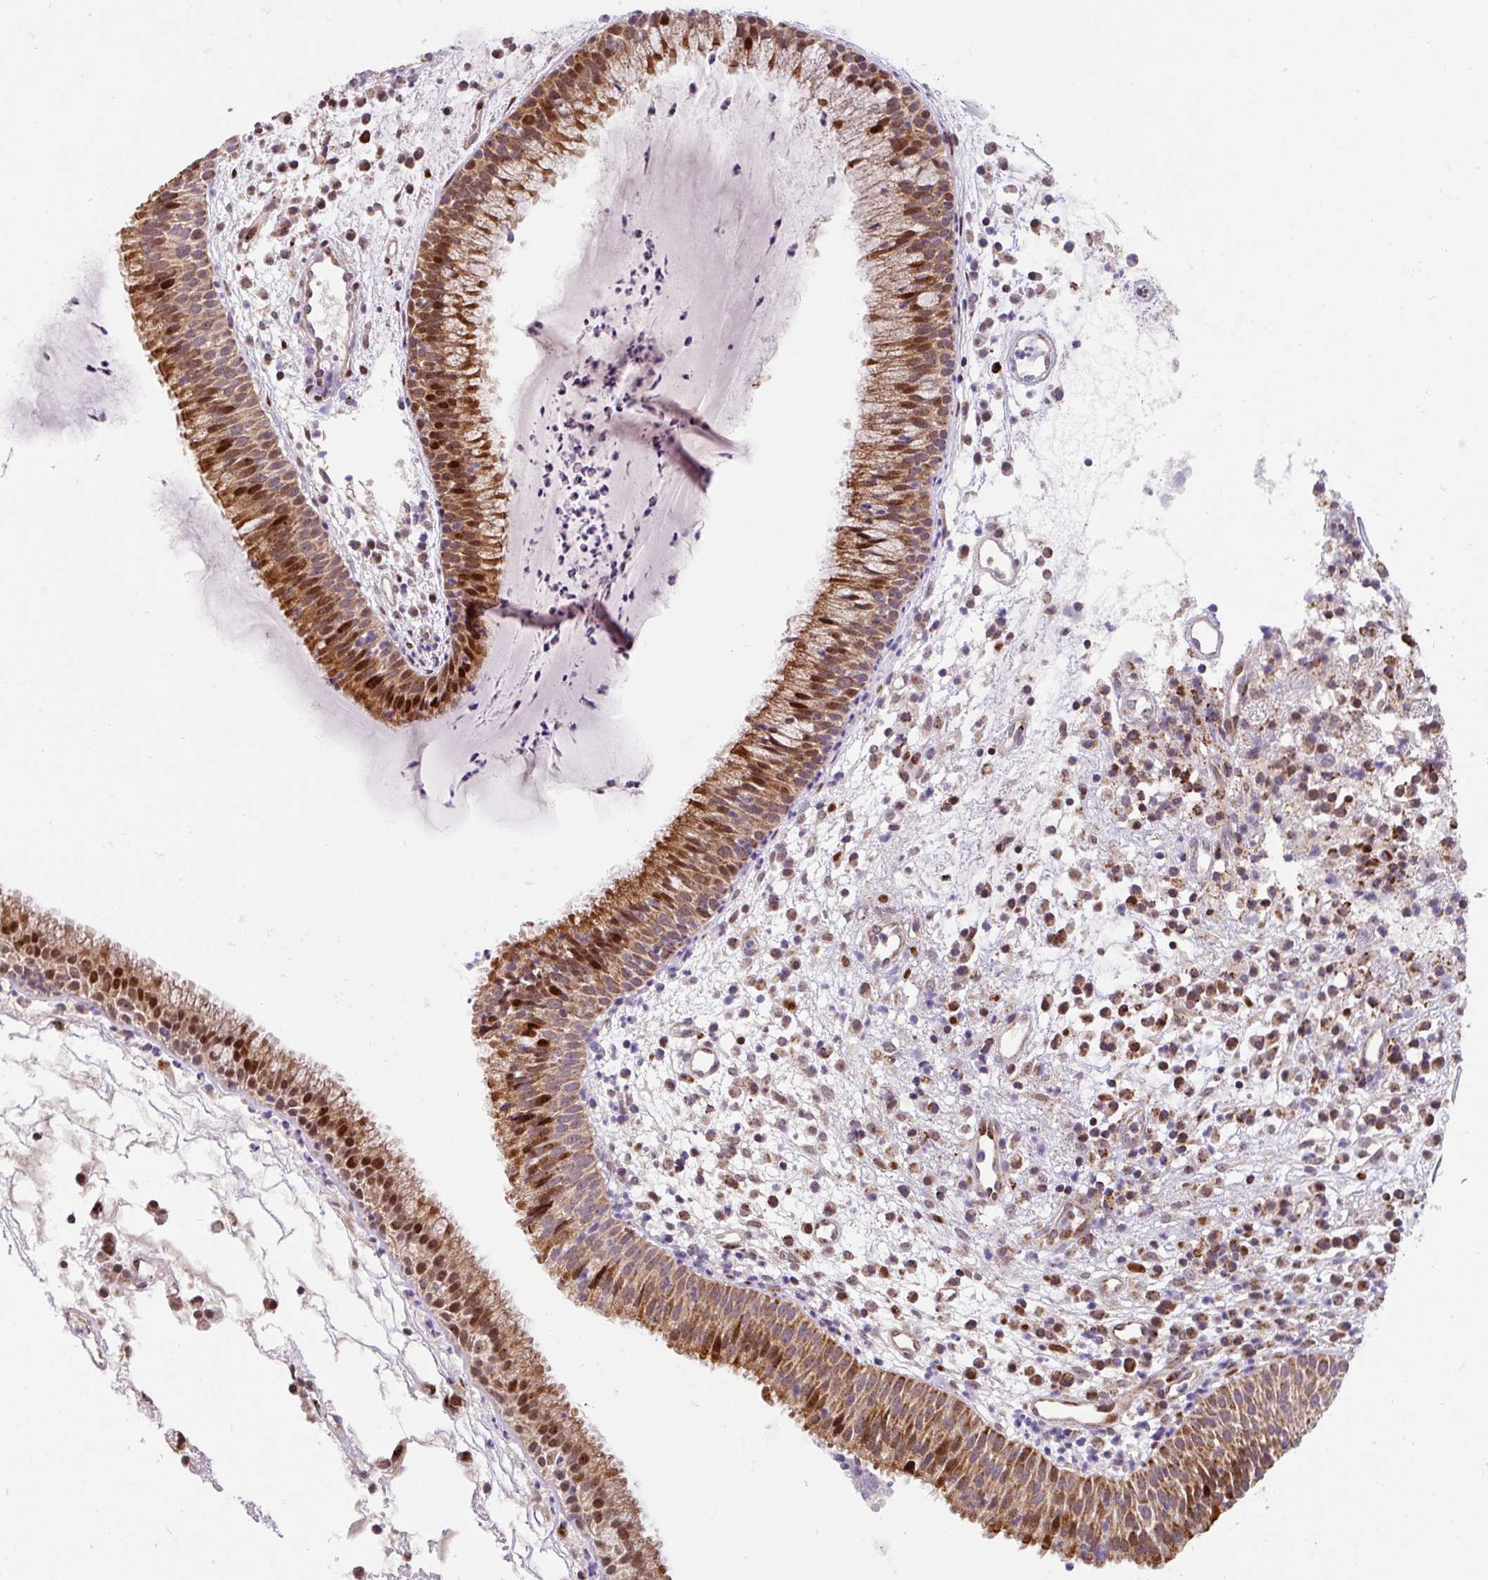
{"staining": {"intensity": "moderate", "quantity": "25%-75%", "location": "cytoplasmic/membranous,nuclear"}, "tissue": "nasopharynx", "cell_type": "Respiratory epithelial cells", "image_type": "normal", "snomed": [{"axis": "morphology", "description": "Normal tissue, NOS"}, {"axis": "topography", "description": "Nasopharynx"}], "caption": "This photomicrograph reveals immunohistochemistry (IHC) staining of normal human nasopharynx, with medium moderate cytoplasmic/membranous,nuclear positivity in about 25%-75% of respiratory epithelial cells.", "gene": "ENSG00000269547", "patient": {"sex": "male", "age": 21}}